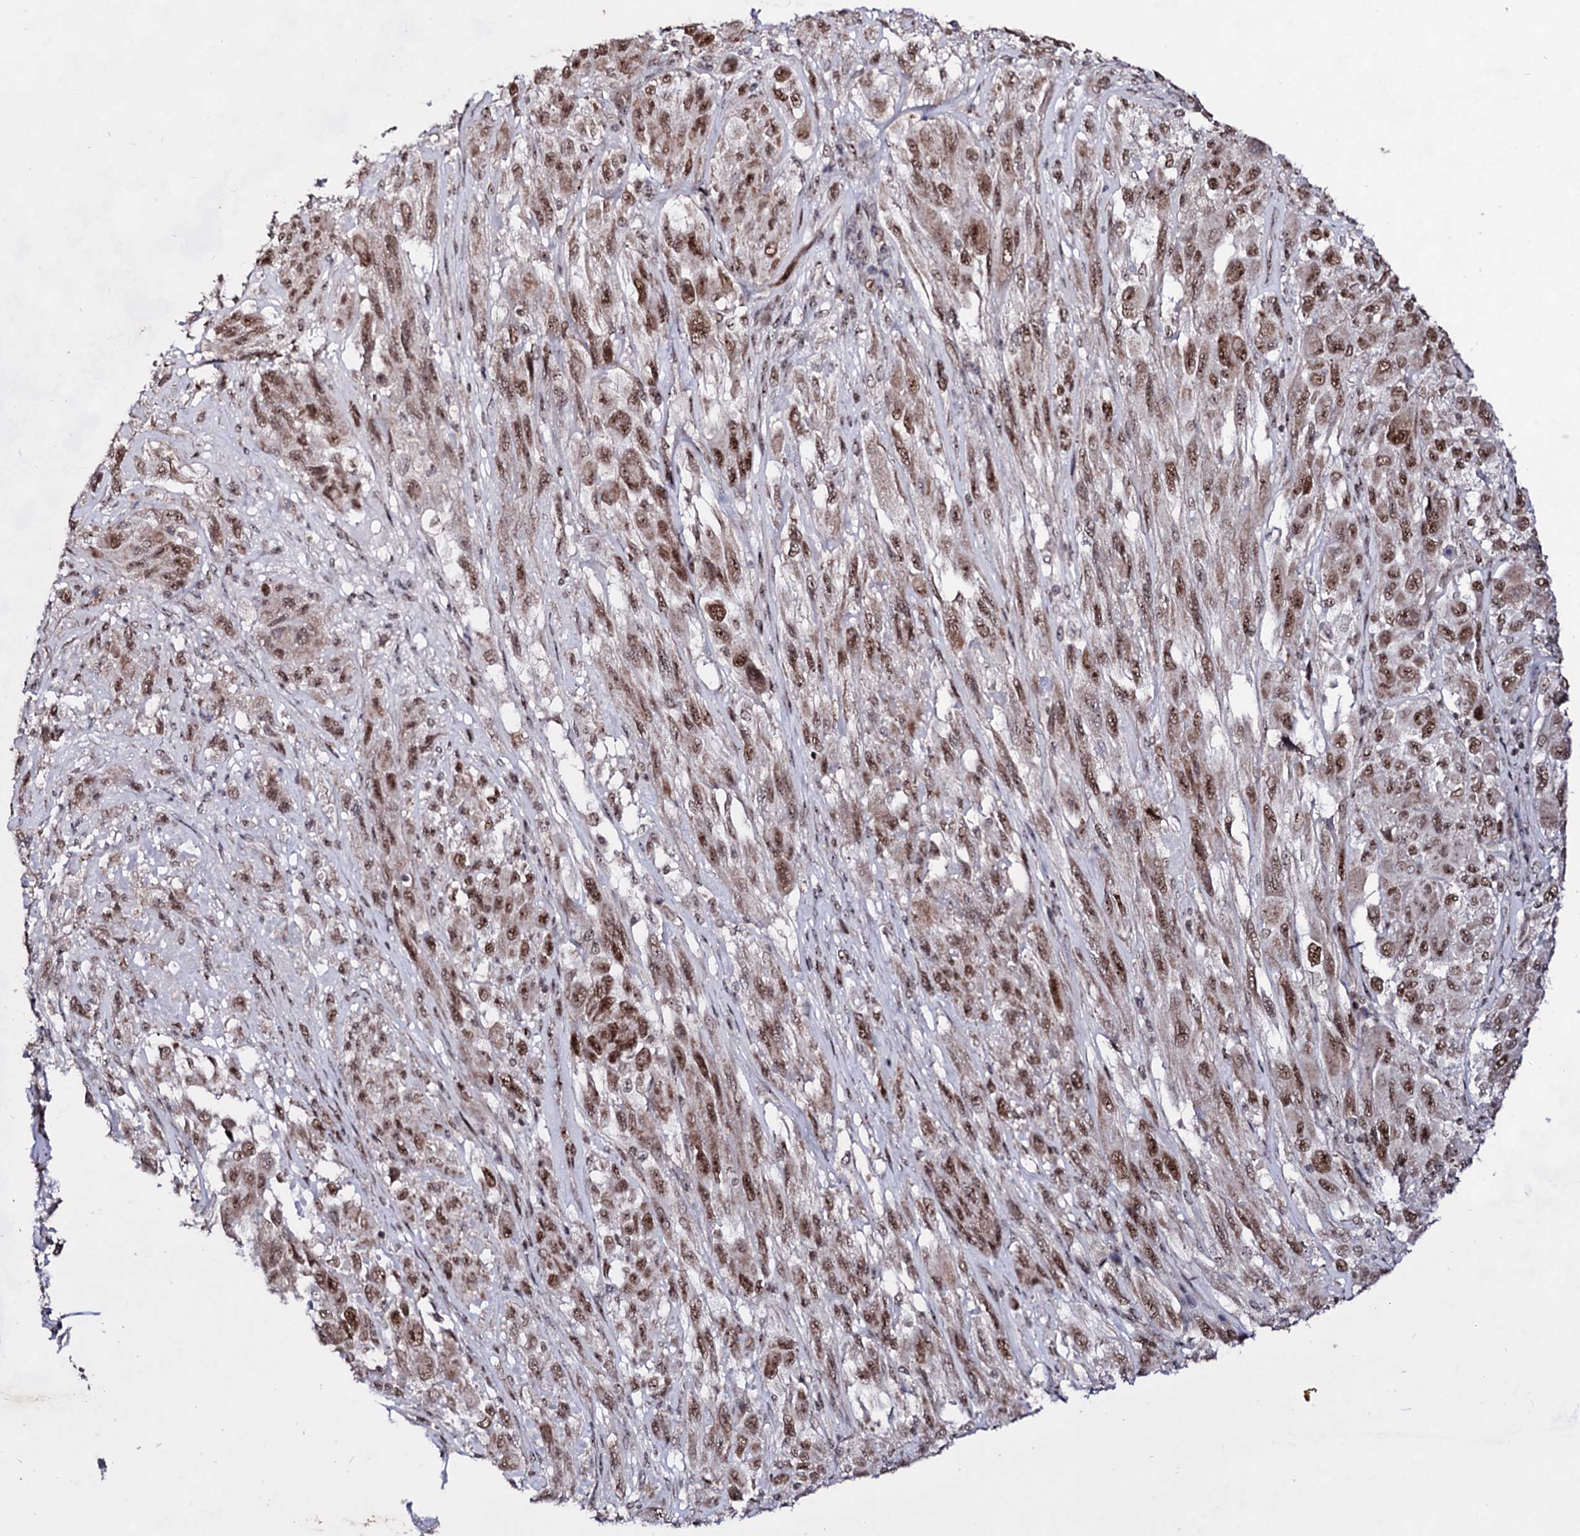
{"staining": {"intensity": "moderate", "quantity": ">75%", "location": "nuclear"}, "tissue": "melanoma", "cell_type": "Tumor cells", "image_type": "cancer", "snomed": [{"axis": "morphology", "description": "Malignant melanoma, NOS"}, {"axis": "topography", "description": "Skin"}], "caption": "The photomicrograph shows immunohistochemical staining of melanoma. There is moderate nuclear expression is seen in approximately >75% of tumor cells.", "gene": "EXOSC10", "patient": {"sex": "female", "age": 91}}